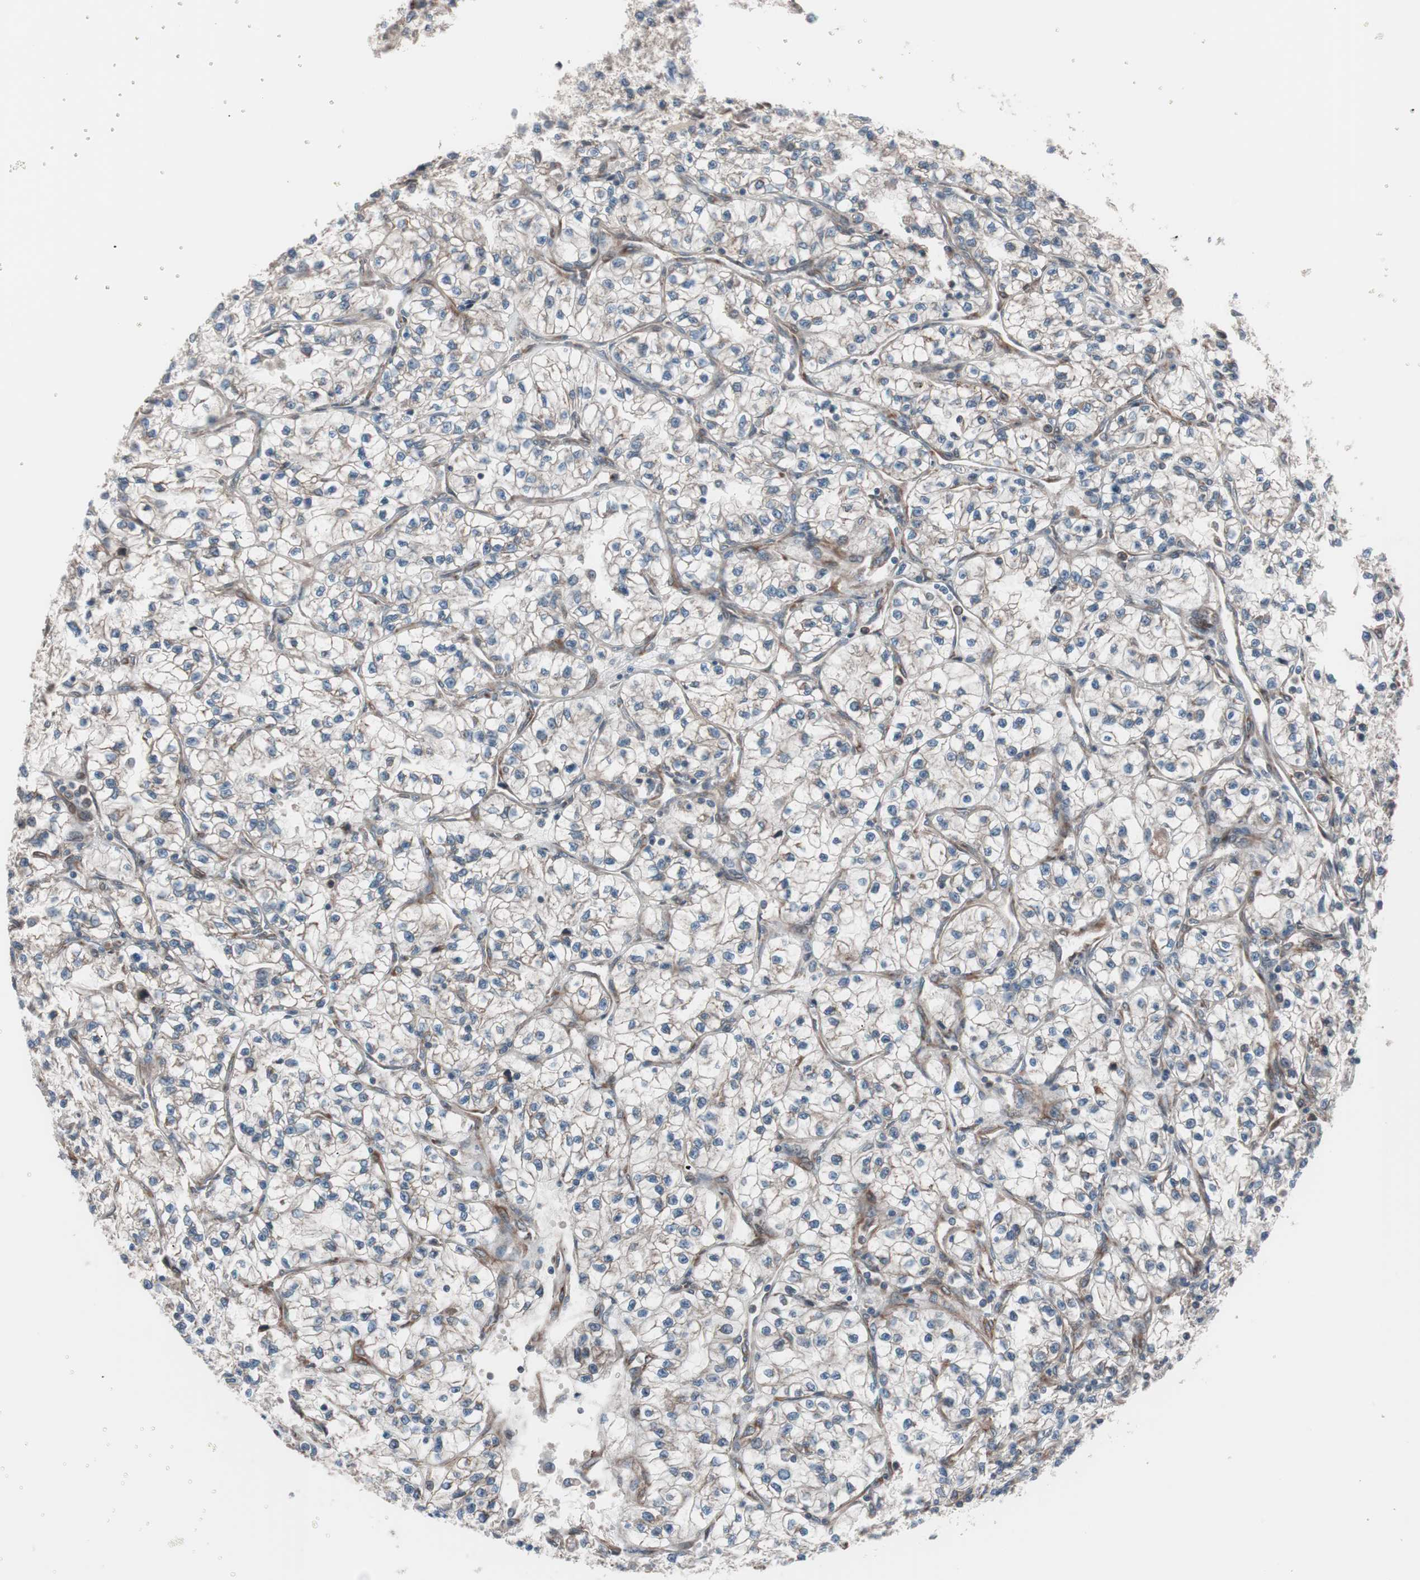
{"staining": {"intensity": "weak", "quantity": "<25%", "location": "cytoplasmic/membranous"}, "tissue": "renal cancer", "cell_type": "Tumor cells", "image_type": "cancer", "snomed": [{"axis": "morphology", "description": "Adenocarcinoma, NOS"}, {"axis": "topography", "description": "Kidney"}], "caption": "IHC photomicrograph of neoplastic tissue: human renal cancer stained with DAB shows no significant protein expression in tumor cells. (IHC, brightfield microscopy, high magnification).", "gene": "SEC31A", "patient": {"sex": "female", "age": 57}}